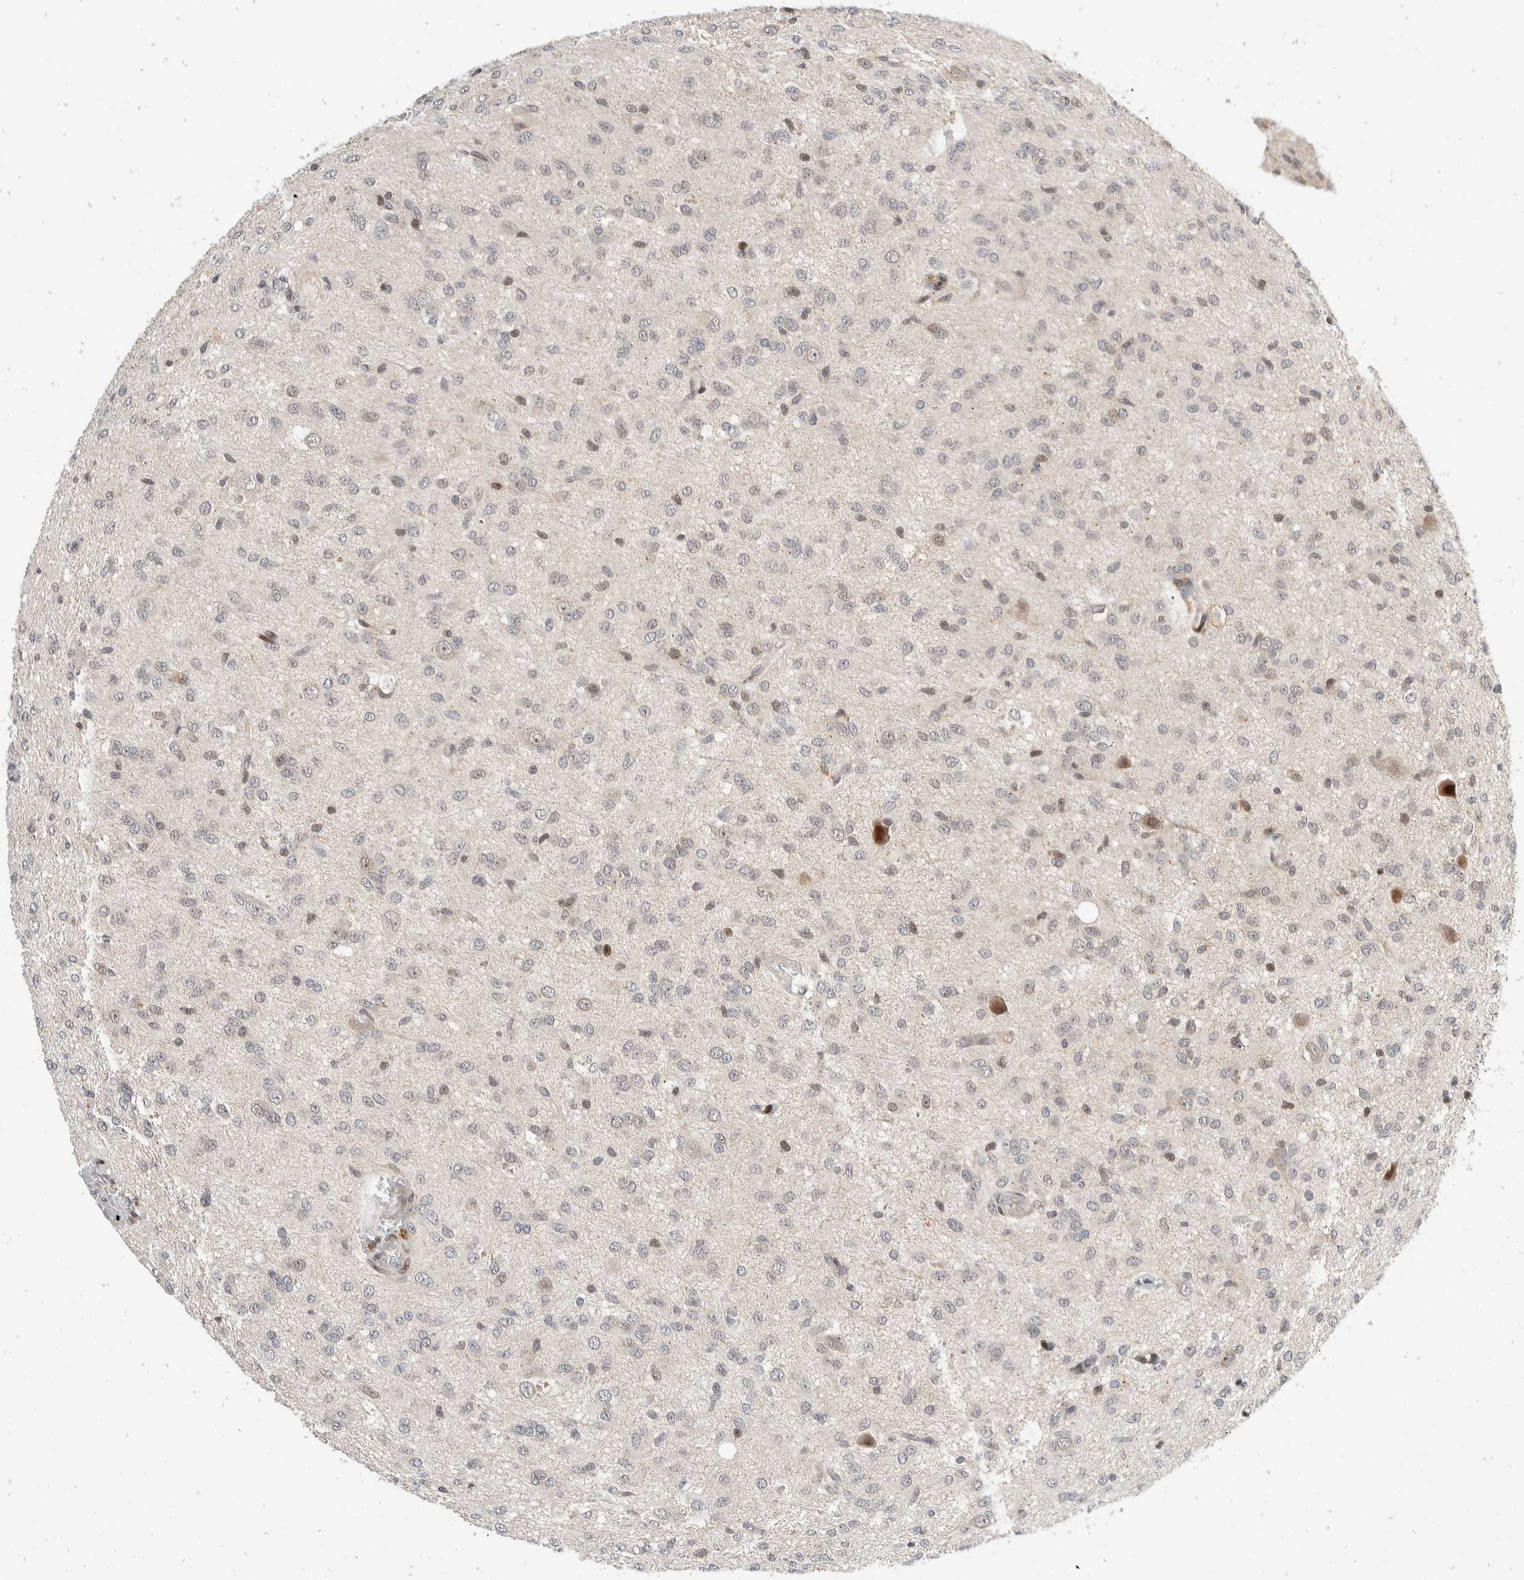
{"staining": {"intensity": "weak", "quantity": "<25%", "location": "nuclear"}, "tissue": "glioma", "cell_type": "Tumor cells", "image_type": "cancer", "snomed": [{"axis": "morphology", "description": "Glioma, malignant, High grade"}, {"axis": "topography", "description": "Brain"}], "caption": "High magnification brightfield microscopy of glioma stained with DAB (3,3'-diaminobenzidine) (brown) and counterstained with hematoxylin (blue): tumor cells show no significant expression.", "gene": "ZNF703", "patient": {"sex": "female", "age": 59}}